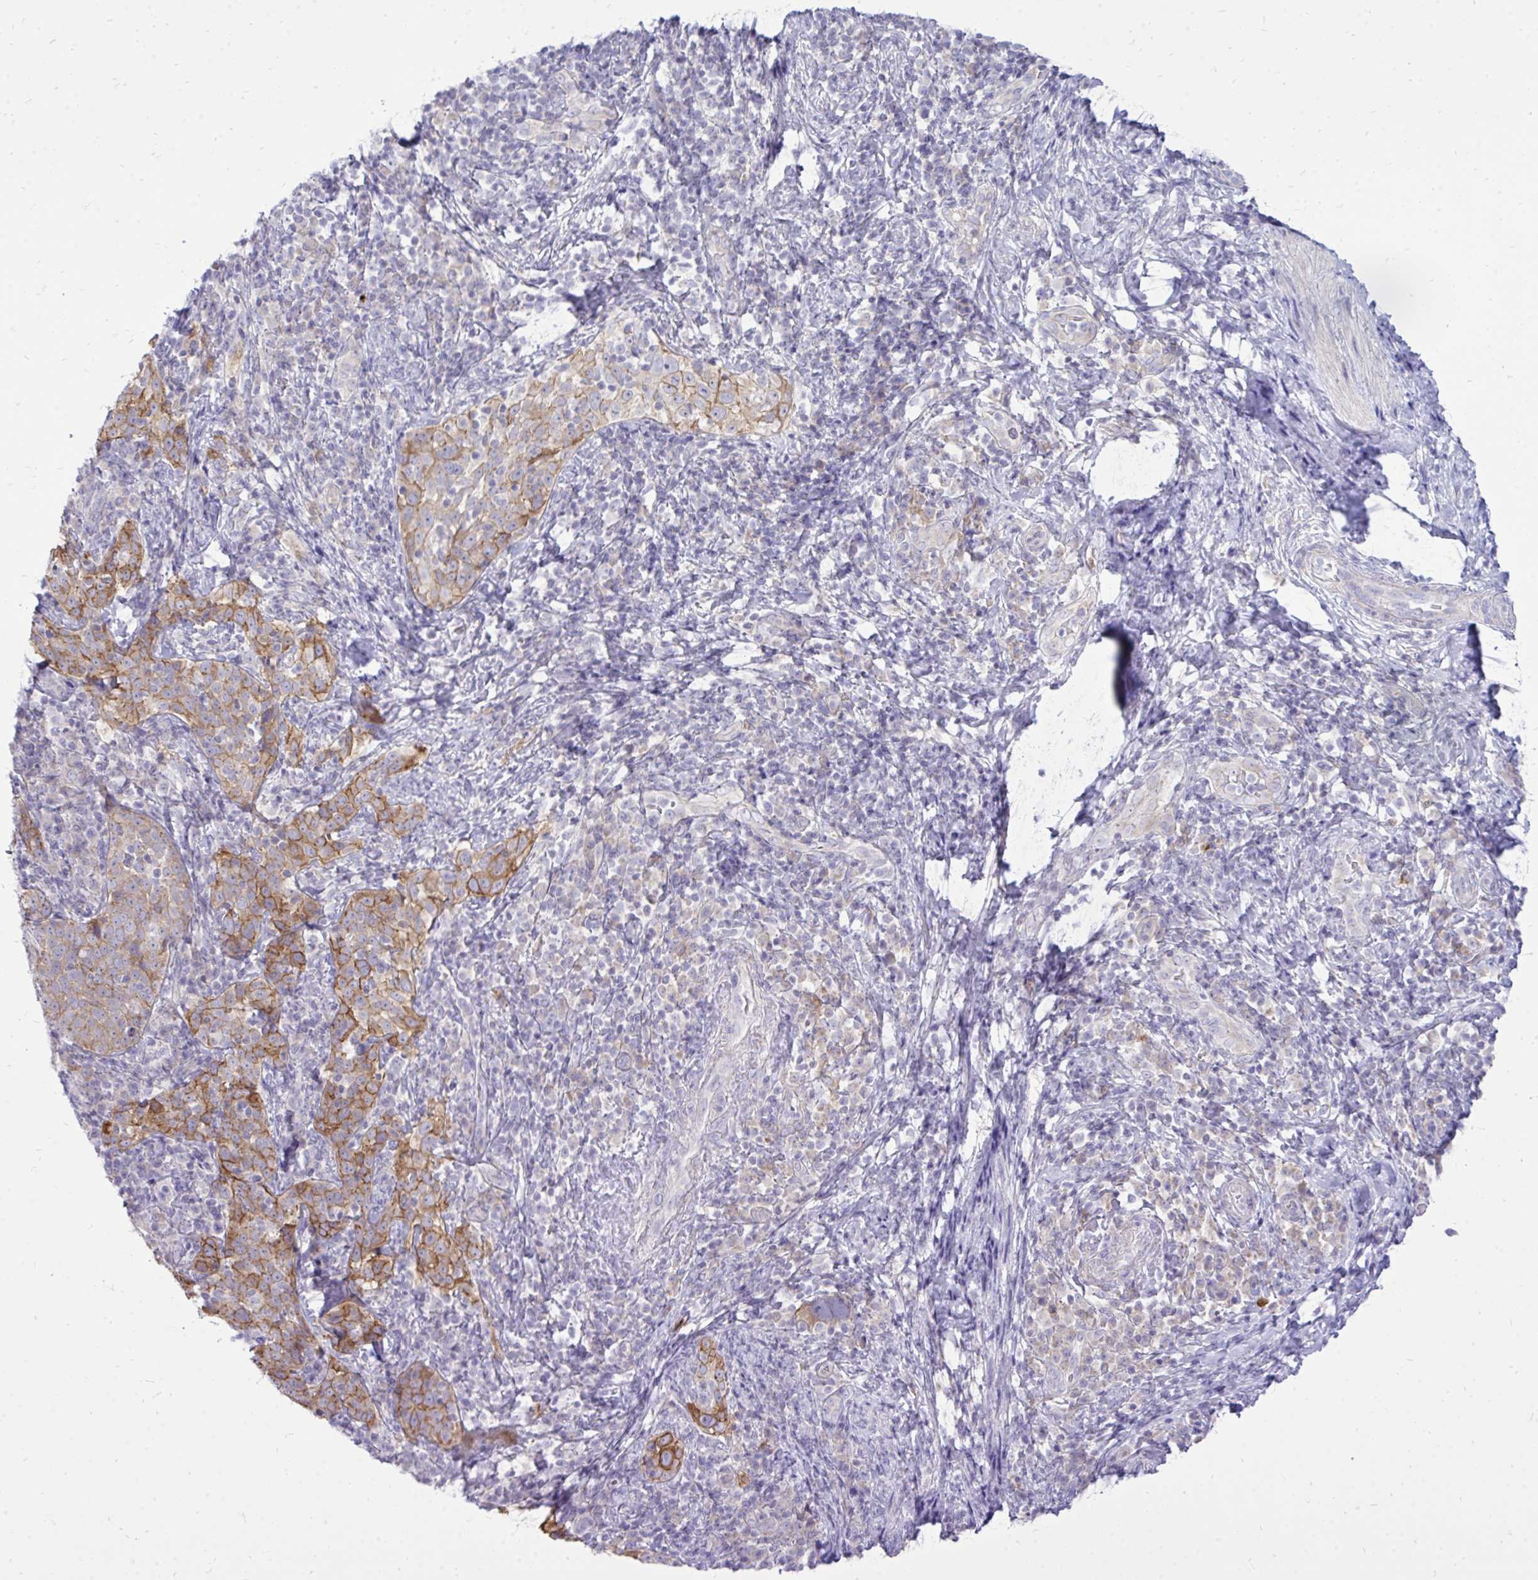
{"staining": {"intensity": "moderate", "quantity": ">75%", "location": "cytoplasmic/membranous"}, "tissue": "cervical cancer", "cell_type": "Tumor cells", "image_type": "cancer", "snomed": [{"axis": "morphology", "description": "Squamous cell carcinoma, NOS"}, {"axis": "topography", "description": "Cervix"}], "caption": "Squamous cell carcinoma (cervical) was stained to show a protein in brown. There is medium levels of moderate cytoplasmic/membranous positivity in approximately >75% of tumor cells.", "gene": "SPTBN2", "patient": {"sex": "female", "age": 75}}